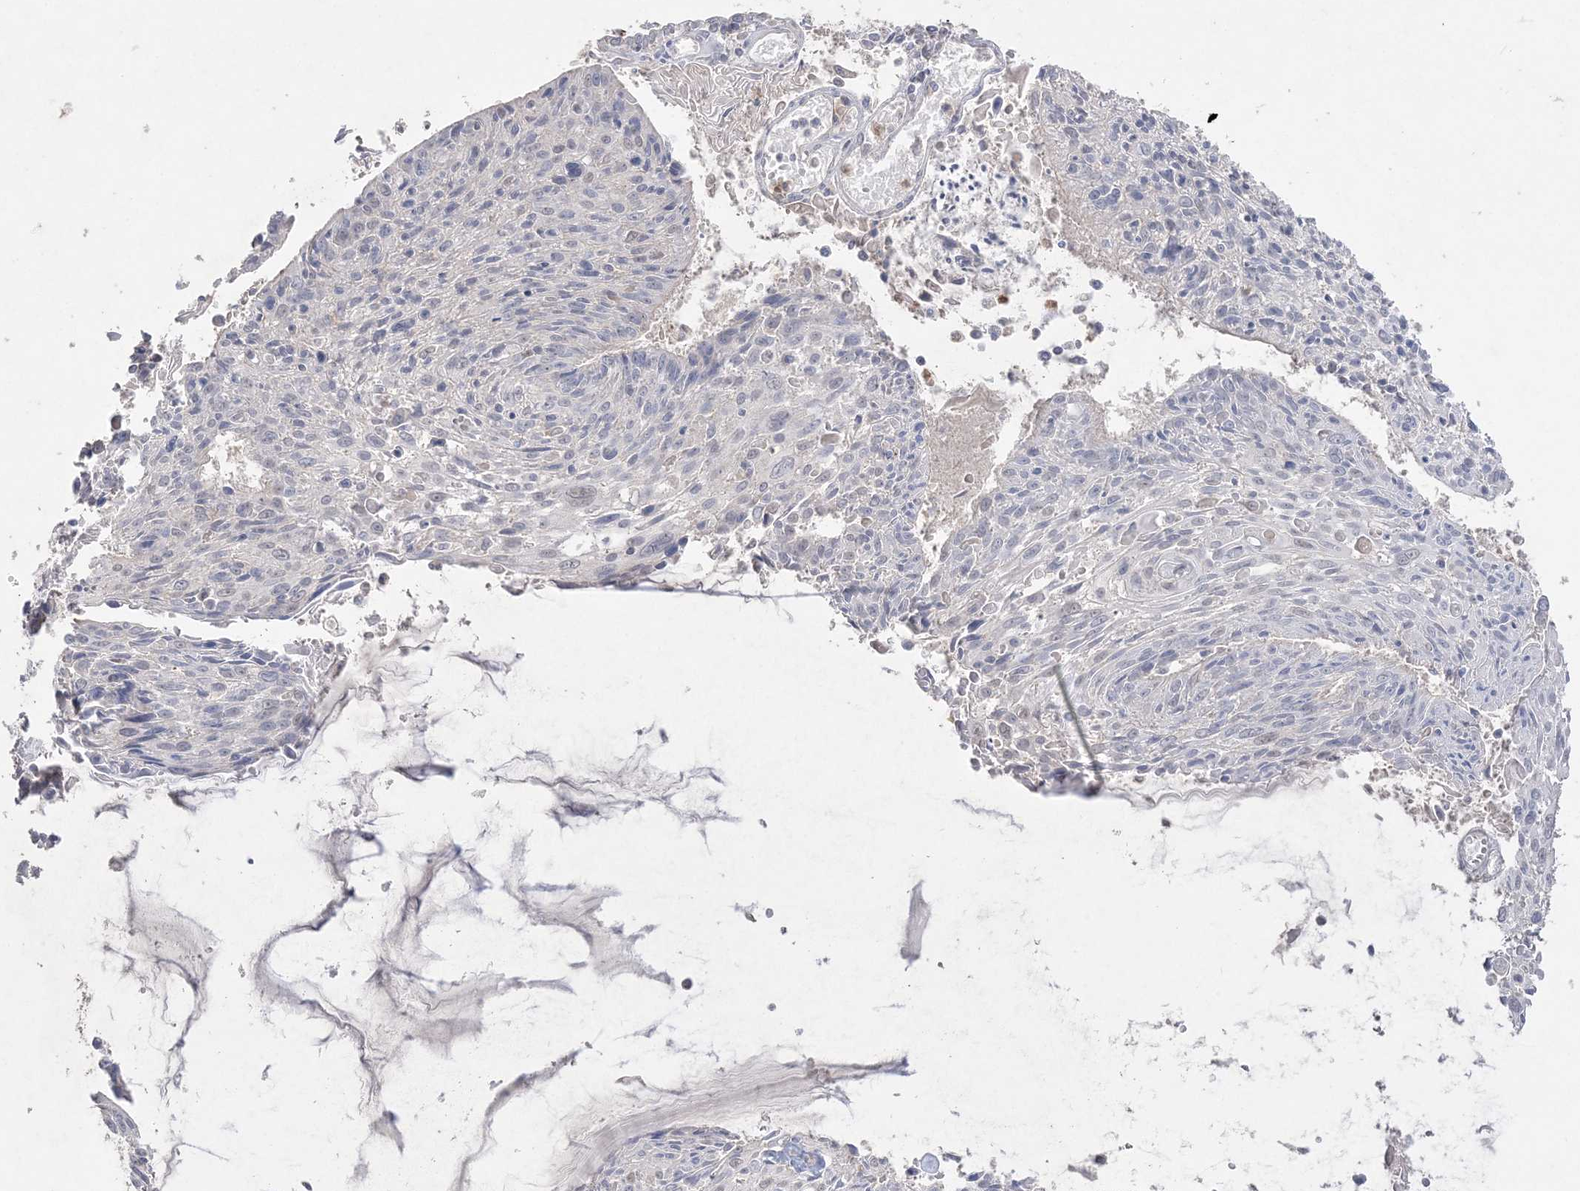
{"staining": {"intensity": "negative", "quantity": "none", "location": "none"}, "tissue": "cervical cancer", "cell_type": "Tumor cells", "image_type": "cancer", "snomed": [{"axis": "morphology", "description": "Squamous cell carcinoma, NOS"}, {"axis": "topography", "description": "Cervix"}], "caption": "IHC image of neoplastic tissue: human cervical squamous cell carcinoma stained with DAB shows no significant protein expression in tumor cells.", "gene": "SH3BP4", "patient": {"sex": "female", "age": 51}}